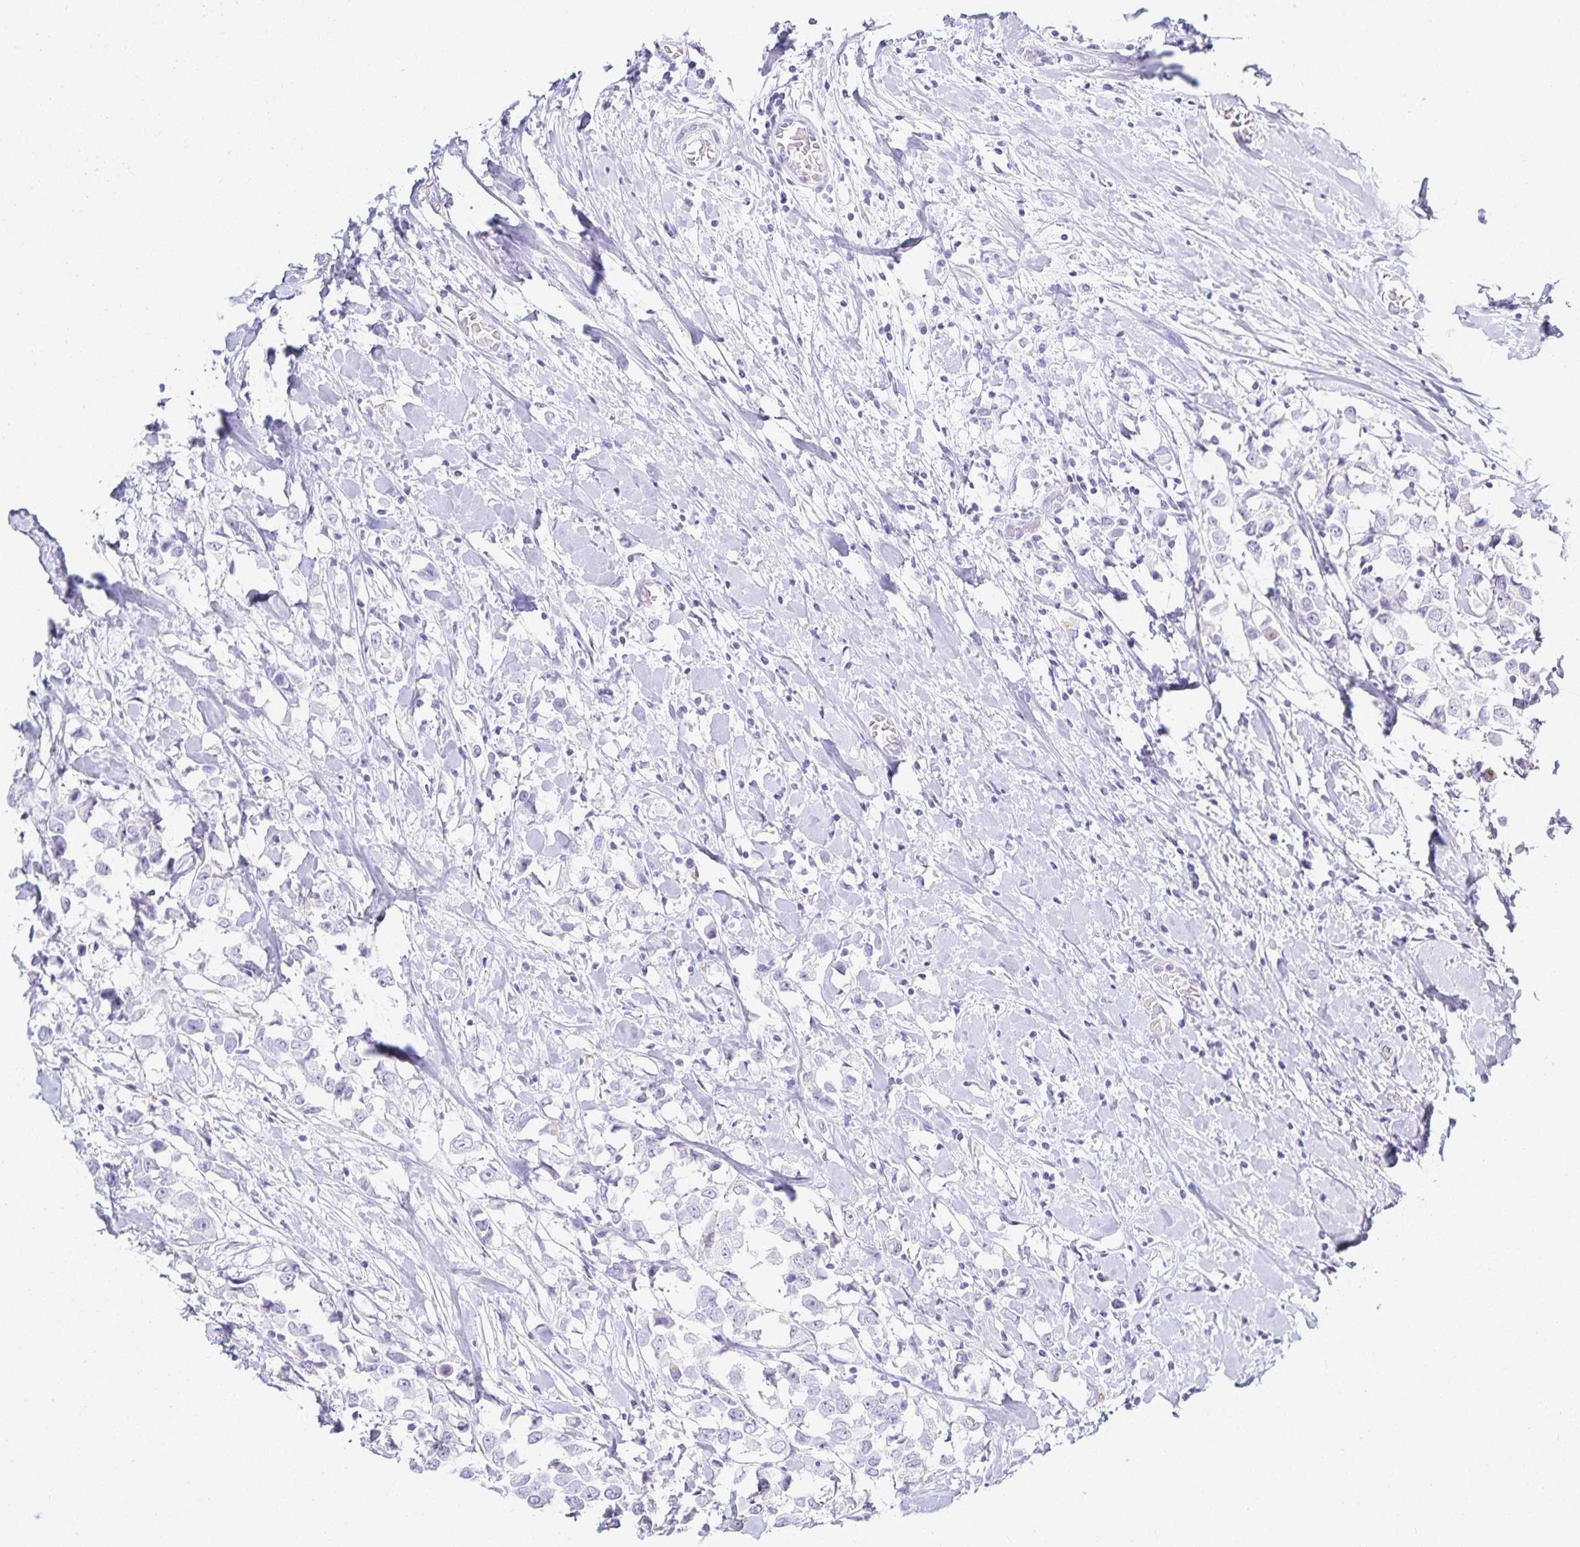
{"staining": {"intensity": "negative", "quantity": "none", "location": "none"}, "tissue": "breast cancer", "cell_type": "Tumor cells", "image_type": "cancer", "snomed": [{"axis": "morphology", "description": "Duct carcinoma"}, {"axis": "topography", "description": "Breast"}], "caption": "Immunohistochemistry micrograph of neoplastic tissue: human breast cancer (infiltrating ductal carcinoma) stained with DAB shows no significant protein staining in tumor cells.", "gene": "GP2", "patient": {"sex": "female", "age": 61}}